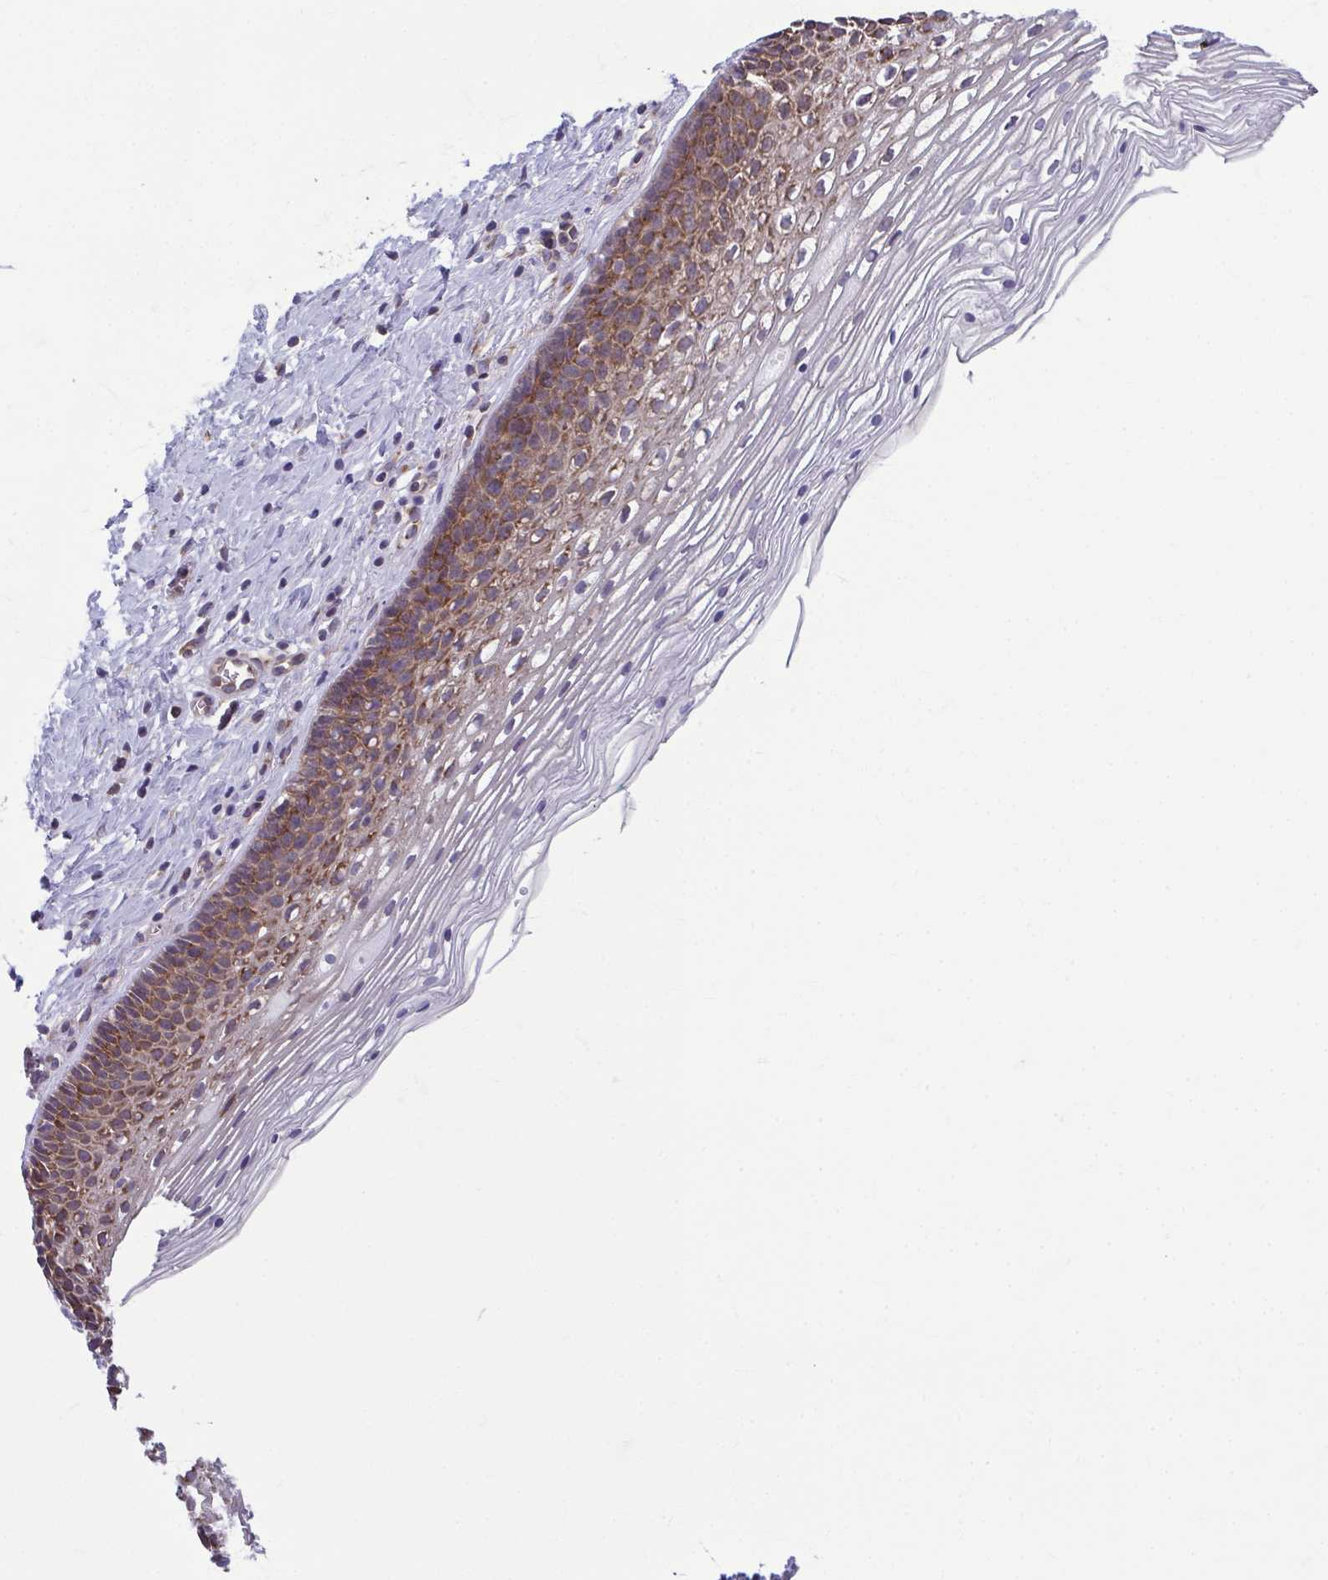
{"staining": {"intensity": "weak", "quantity": "<25%", "location": "cytoplasmic/membranous"}, "tissue": "cervix", "cell_type": "Glandular cells", "image_type": "normal", "snomed": [{"axis": "morphology", "description": "Normal tissue, NOS"}, {"axis": "topography", "description": "Cervix"}], "caption": "The immunohistochemistry histopathology image has no significant positivity in glandular cells of cervix. The staining was performed using DAB to visualize the protein expression in brown, while the nuclei were stained in blue with hematoxylin (Magnification: 20x).", "gene": "TMEM108", "patient": {"sex": "female", "age": 34}}